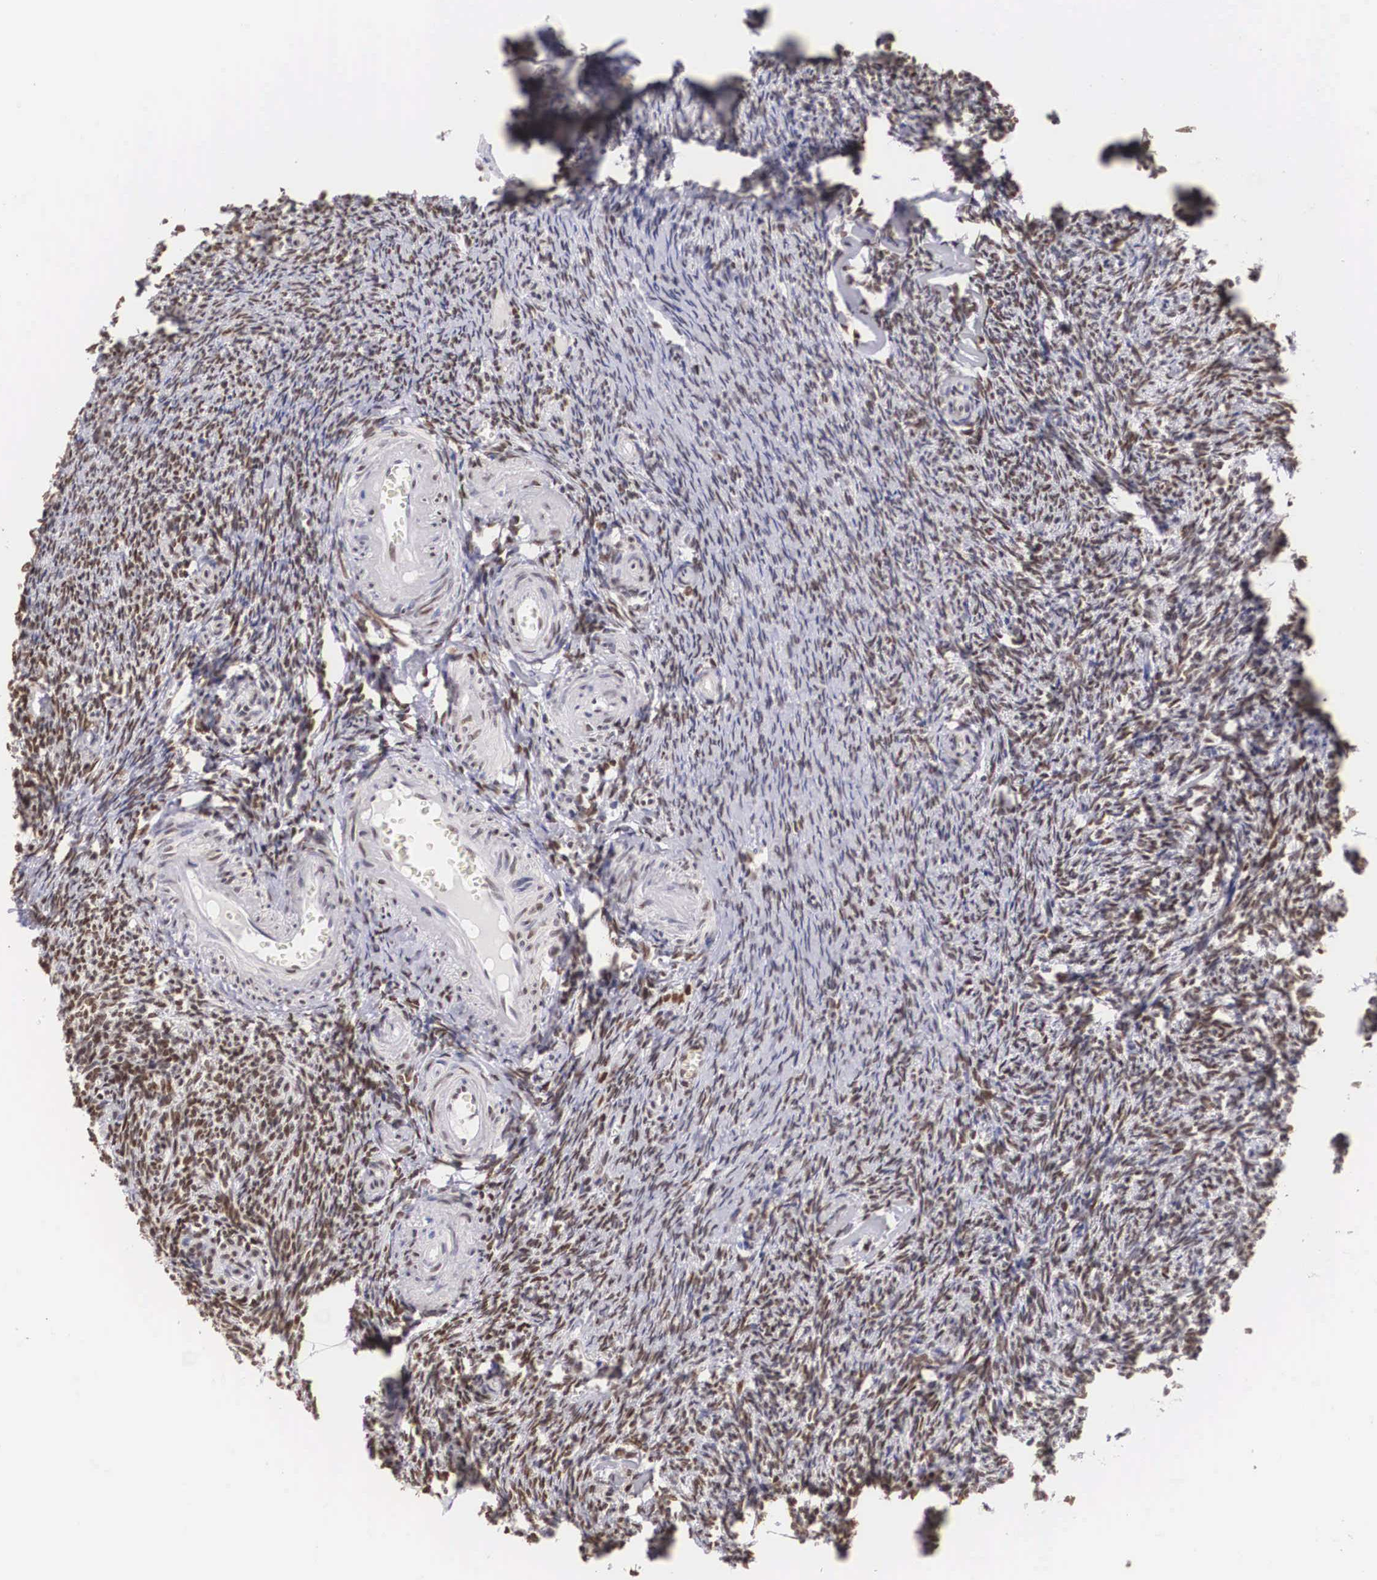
{"staining": {"intensity": "strong", "quantity": ">75%", "location": "nuclear"}, "tissue": "ovary", "cell_type": "Follicle cells", "image_type": "normal", "snomed": [{"axis": "morphology", "description": "Normal tissue, NOS"}, {"axis": "topography", "description": "Ovary"}], "caption": "Immunohistochemistry histopathology image of unremarkable human ovary stained for a protein (brown), which shows high levels of strong nuclear expression in about >75% of follicle cells.", "gene": "HMGN5", "patient": {"sex": "female", "age": 54}}